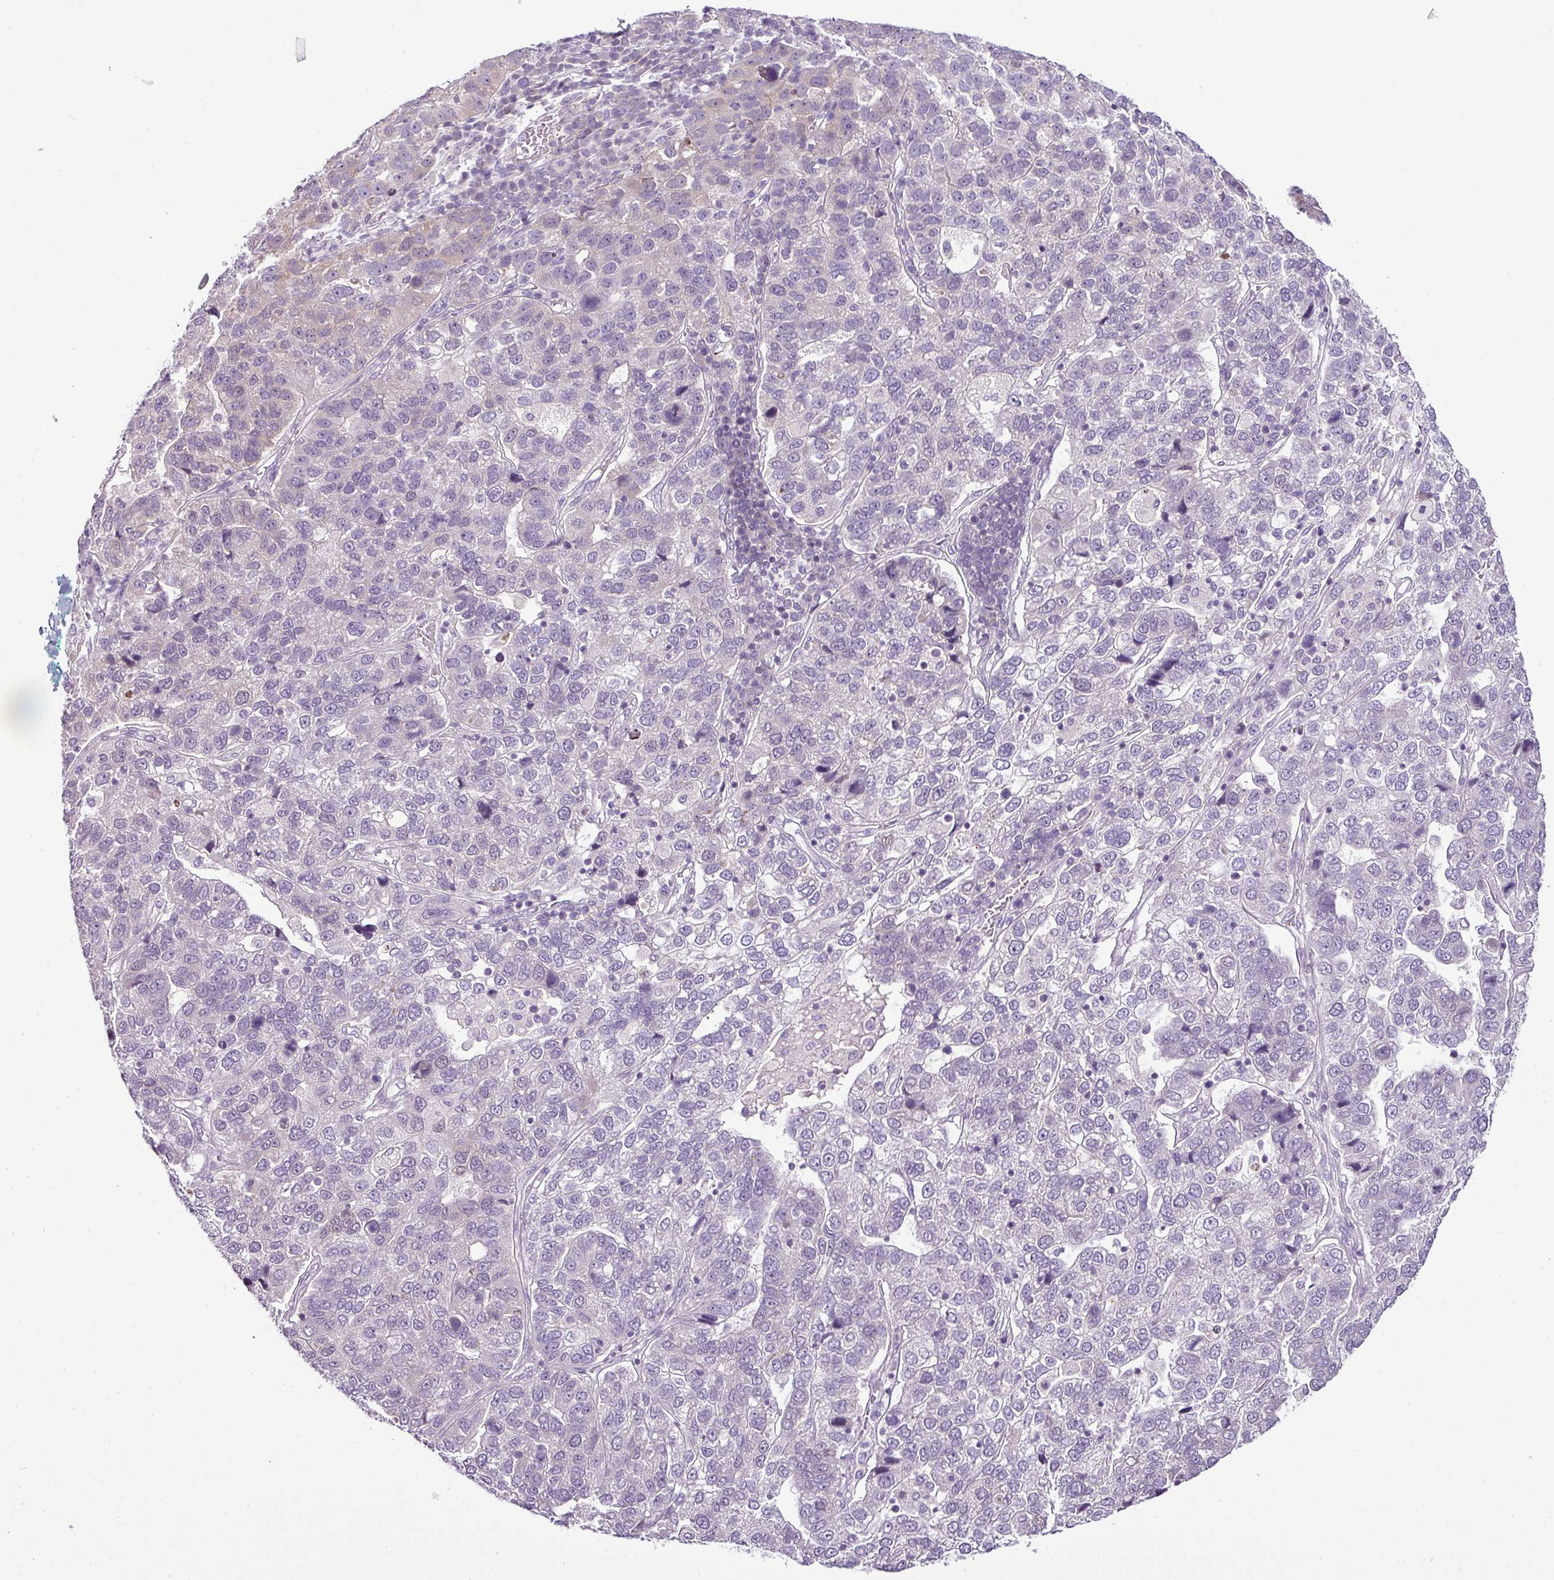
{"staining": {"intensity": "negative", "quantity": "none", "location": "none"}, "tissue": "pancreatic cancer", "cell_type": "Tumor cells", "image_type": "cancer", "snomed": [{"axis": "morphology", "description": "Adenocarcinoma, NOS"}, {"axis": "topography", "description": "Pancreas"}], "caption": "The micrograph exhibits no significant staining in tumor cells of adenocarcinoma (pancreatic). Nuclei are stained in blue.", "gene": "TEX30", "patient": {"sex": "female", "age": 61}}